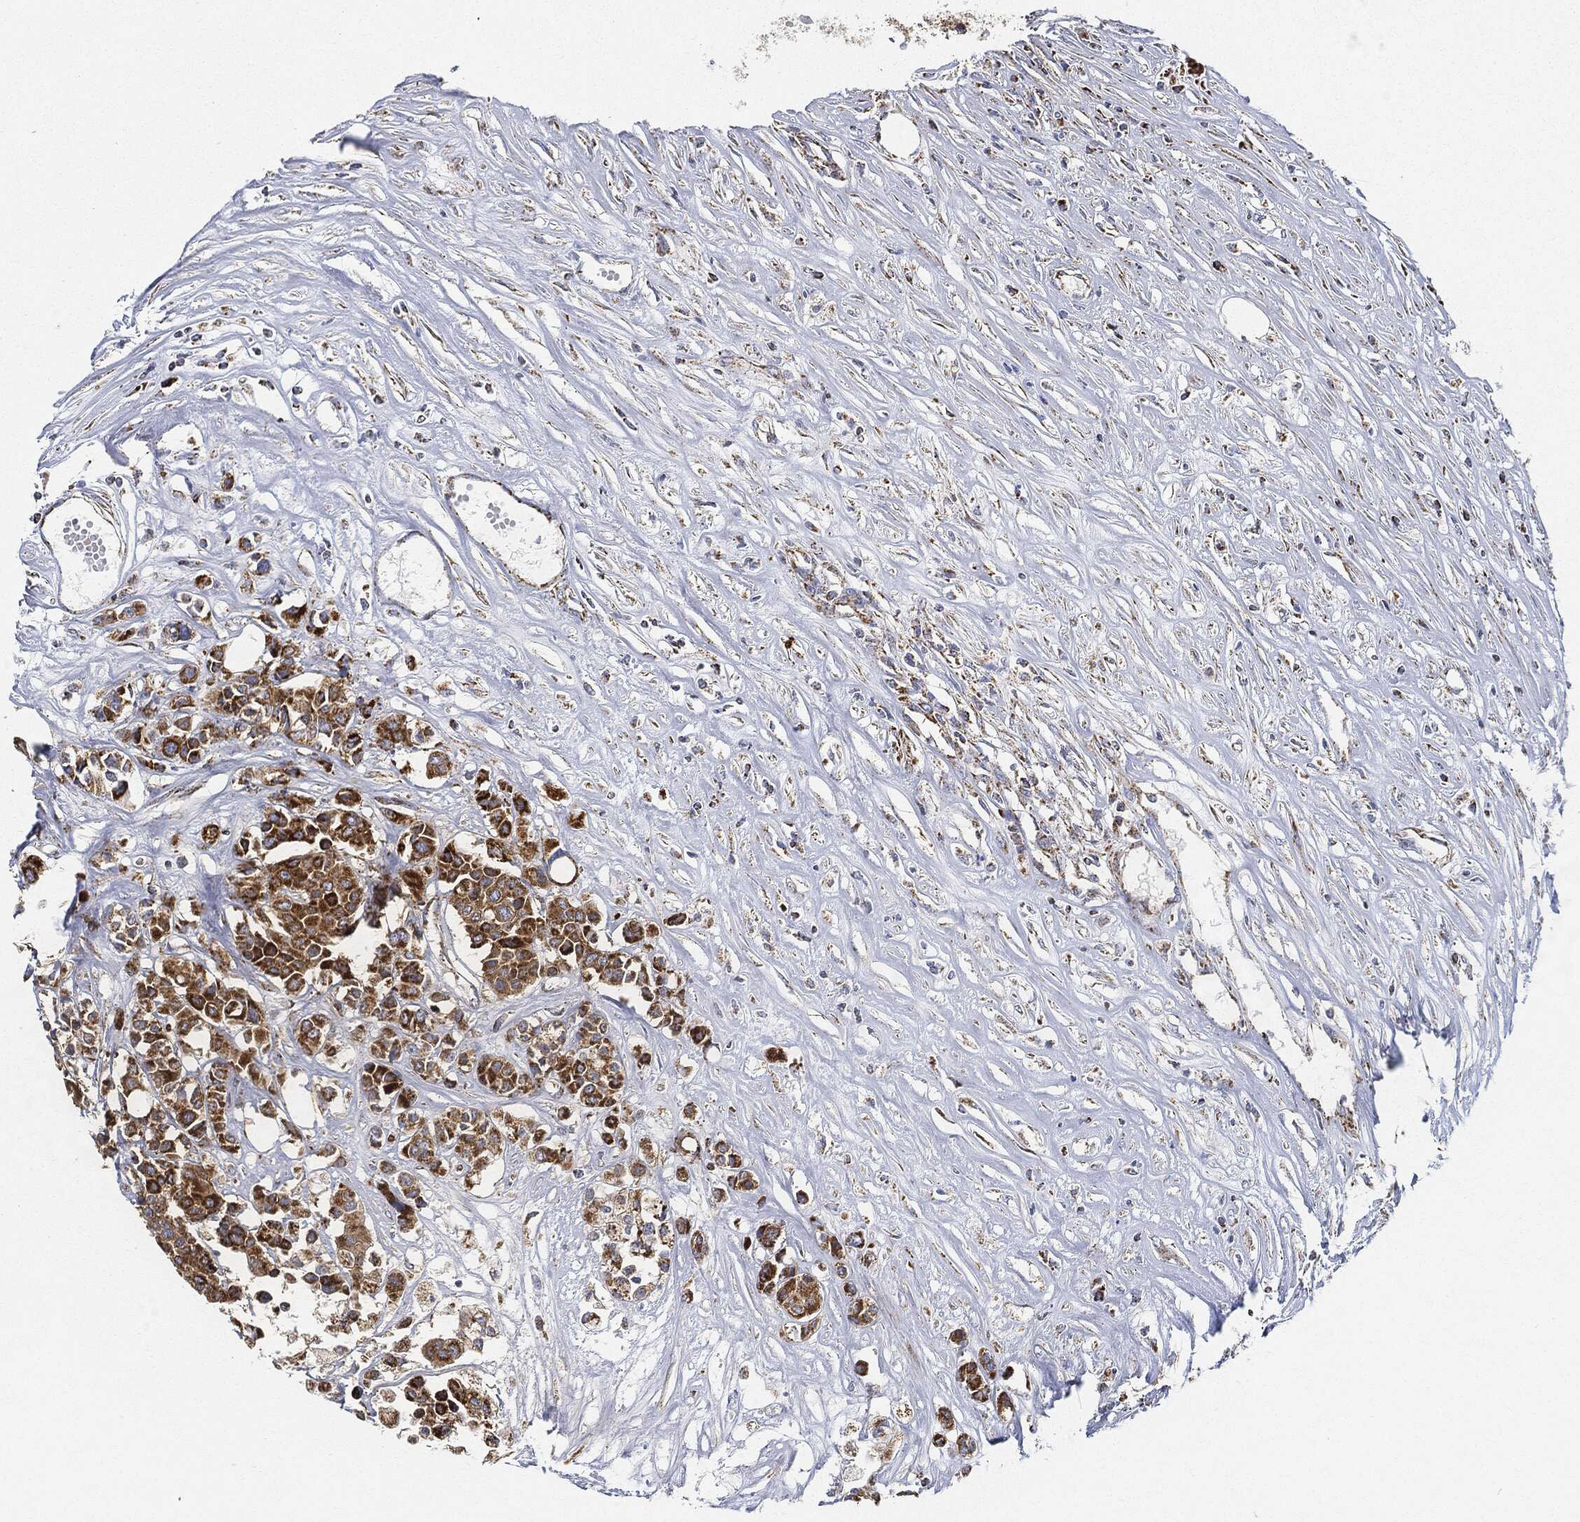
{"staining": {"intensity": "strong", "quantity": ">75%", "location": "cytoplasmic/membranous"}, "tissue": "carcinoid", "cell_type": "Tumor cells", "image_type": "cancer", "snomed": [{"axis": "morphology", "description": "Carcinoid, malignant, NOS"}, {"axis": "topography", "description": "Colon"}], "caption": "A high-resolution photomicrograph shows immunohistochemistry (IHC) staining of carcinoid, which reveals strong cytoplasmic/membranous expression in about >75% of tumor cells. The protein of interest is shown in brown color, while the nuclei are stained blue.", "gene": "CAPN15", "patient": {"sex": "male", "age": 81}}